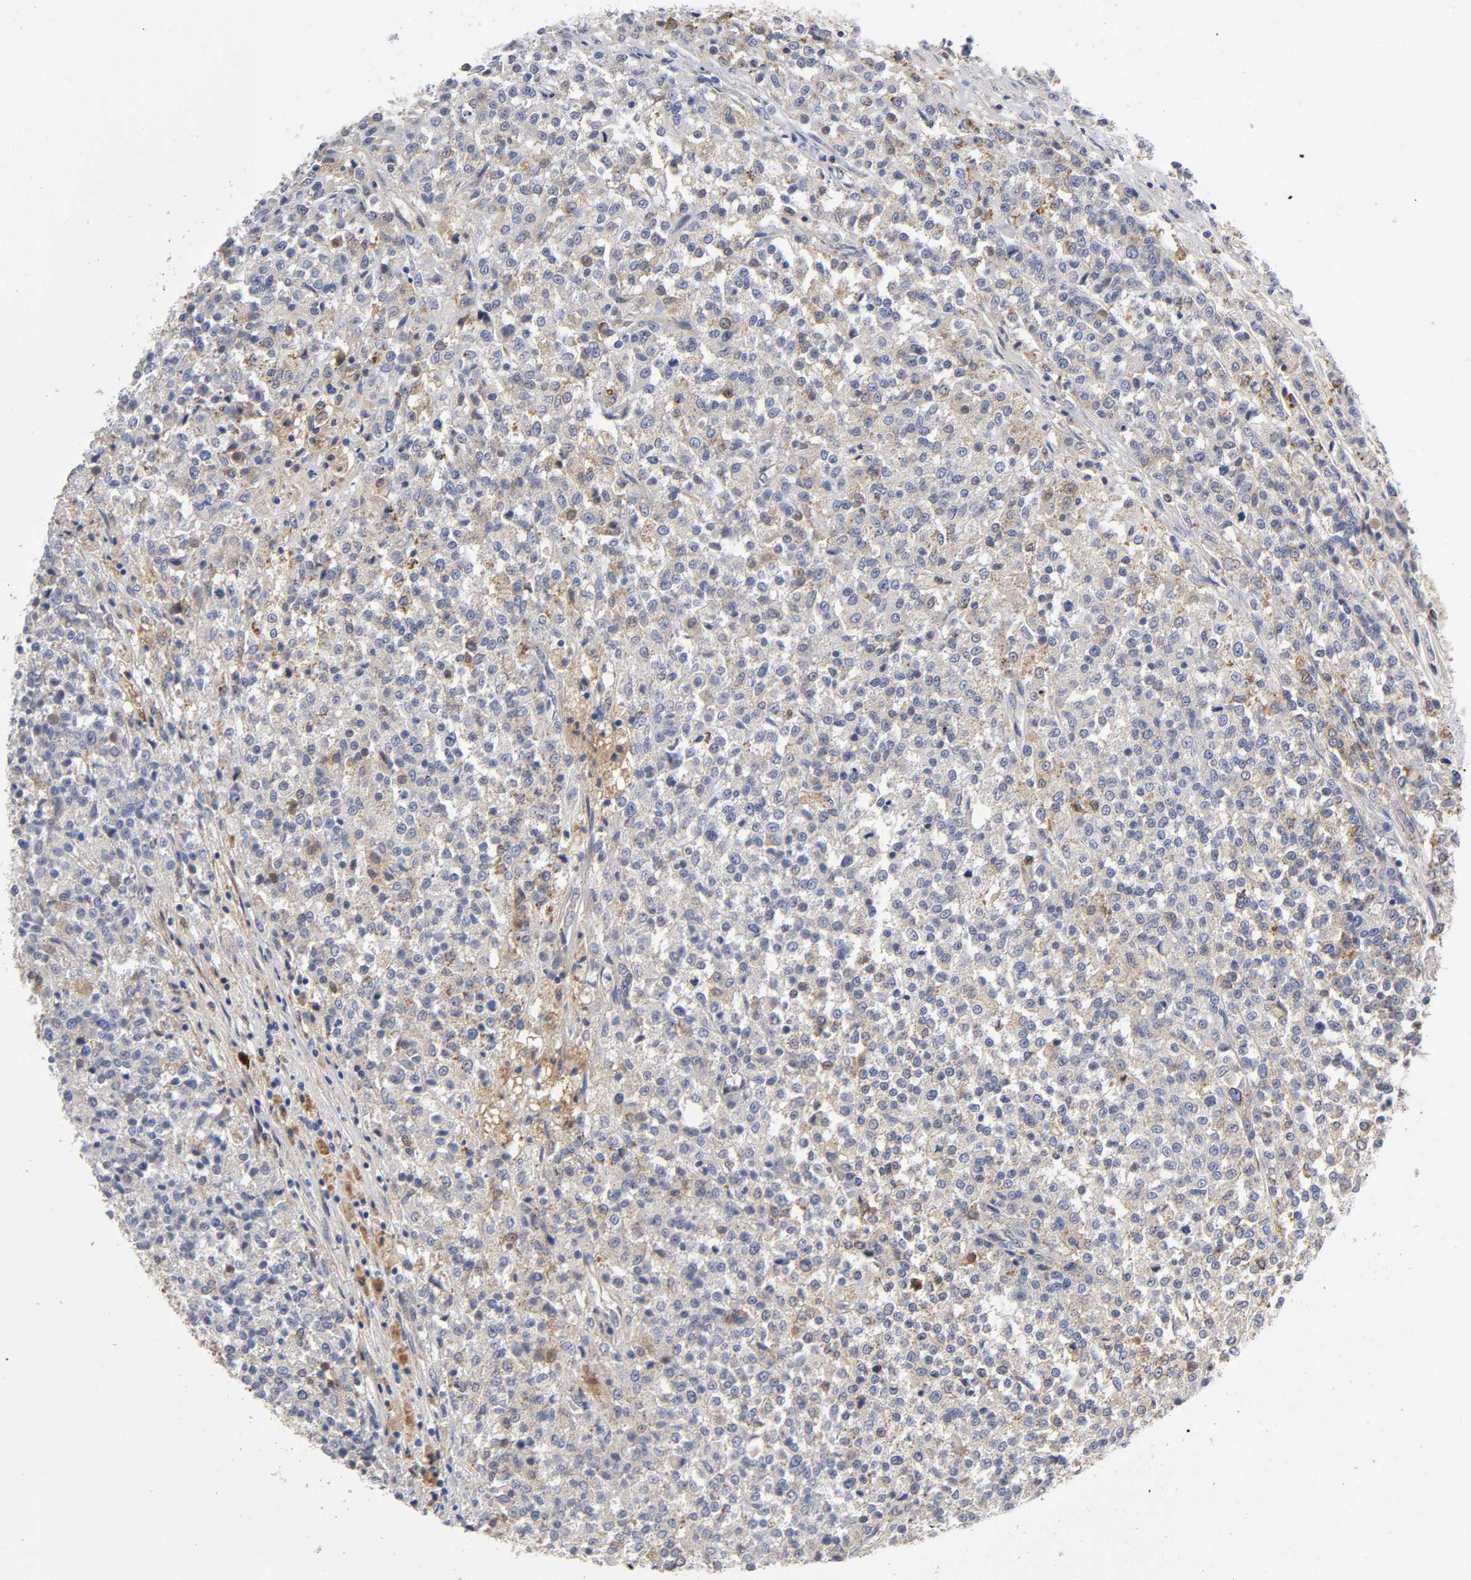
{"staining": {"intensity": "weak", "quantity": "25%-75%", "location": "cytoplasmic/membranous"}, "tissue": "testis cancer", "cell_type": "Tumor cells", "image_type": "cancer", "snomed": [{"axis": "morphology", "description": "Seminoma, NOS"}, {"axis": "topography", "description": "Testis"}], "caption": "There is low levels of weak cytoplasmic/membranous positivity in tumor cells of testis cancer (seminoma), as demonstrated by immunohistochemical staining (brown color).", "gene": "NOVA1", "patient": {"sex": "male", "age": 59}}